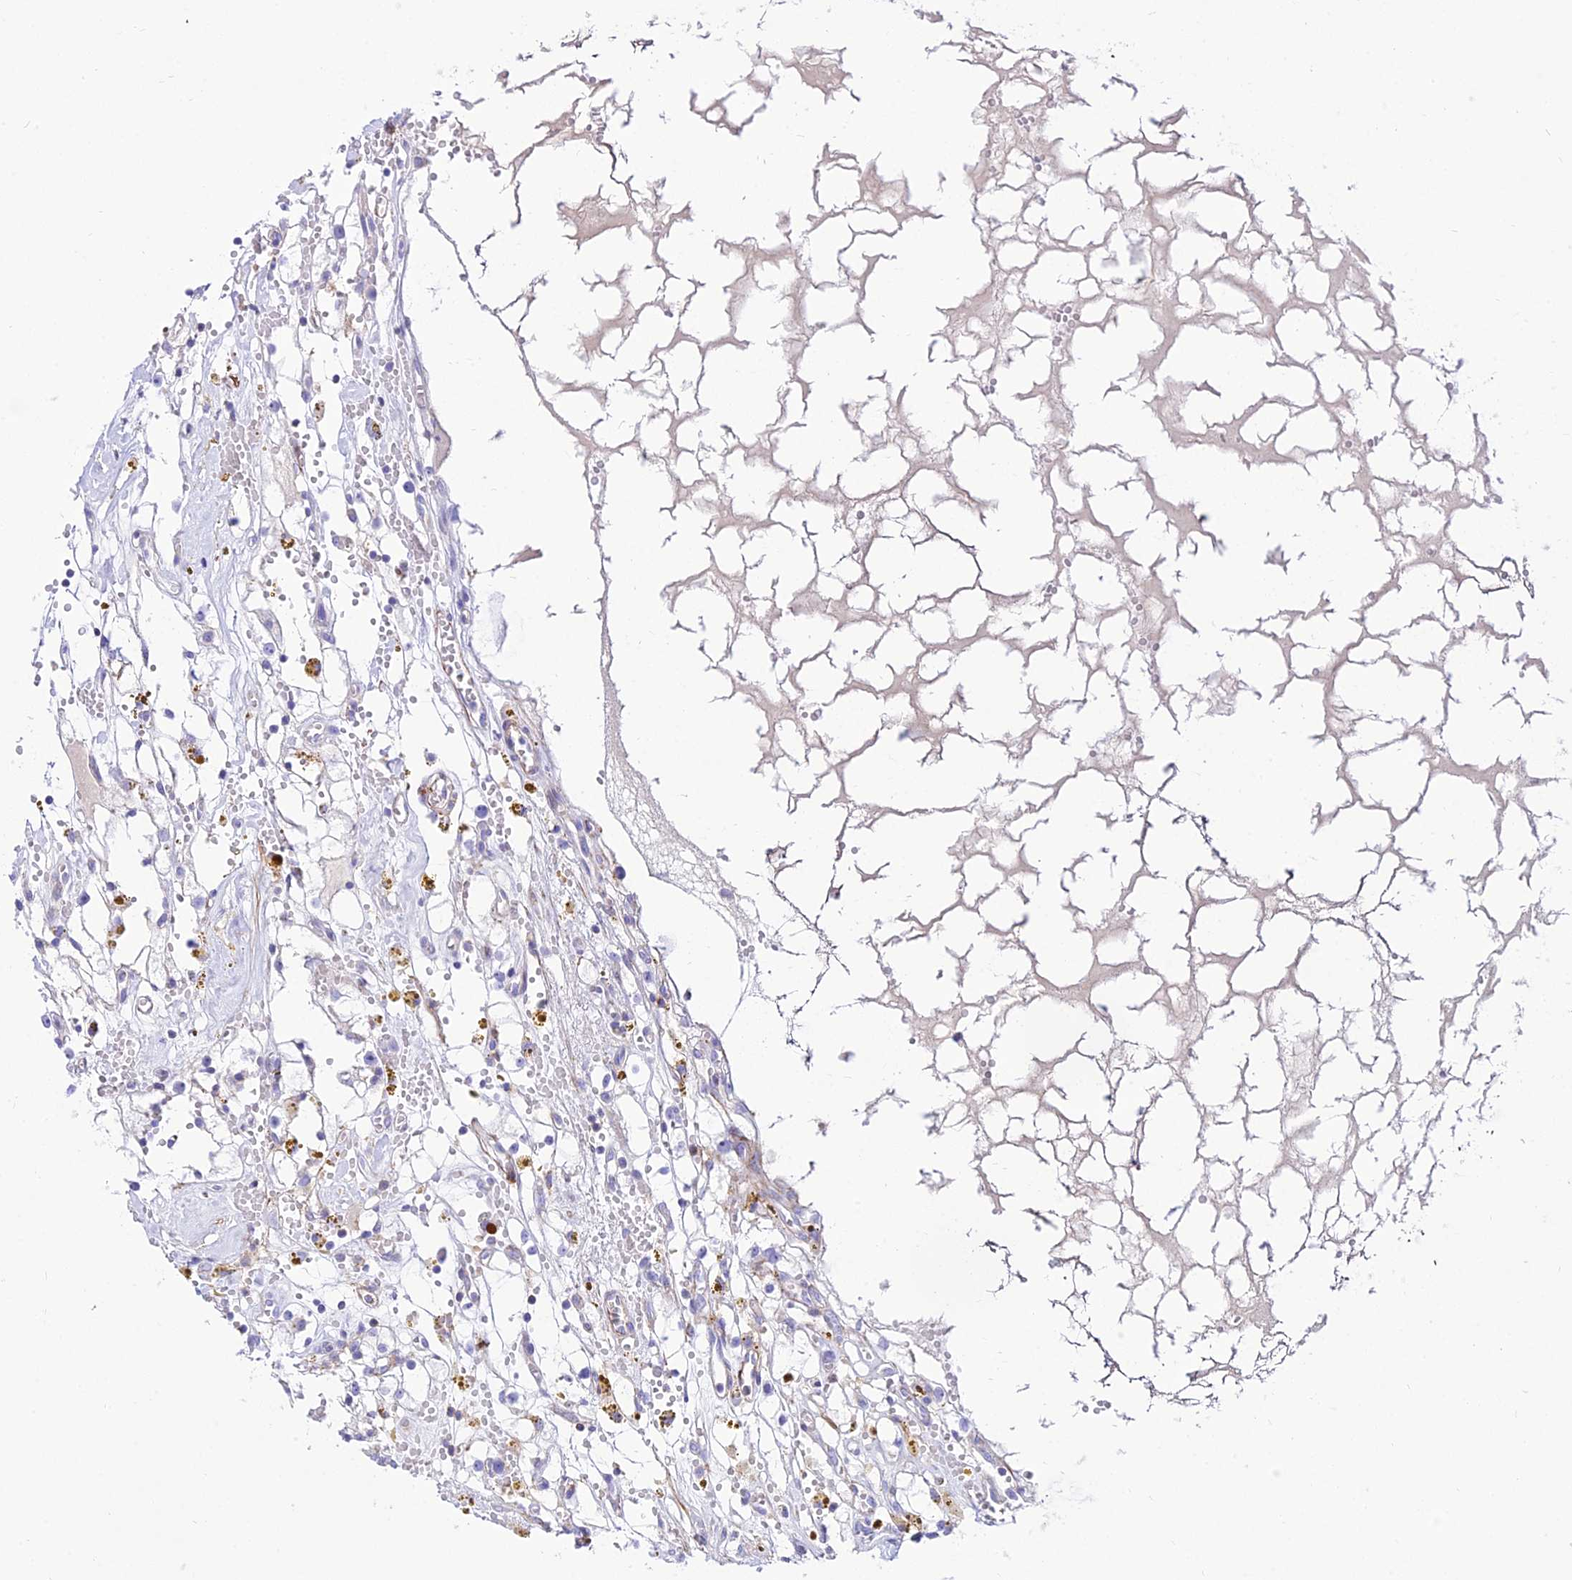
{"staining": {"intensity": "negative", "quantity": "none", "location": "none"}, "tissue": "renal cancer", "cell_type": "Tumor cells", "image_type": "cancer", "snomed": [{"axis": "morphology", "description": "Adenocarcinoma, NOS"}, {"axis": "topography", "description": "Kidney"}], "caption": "Immunohistochemistry (IHC) of renal adenocarcinoma displays no staining in tumor cells.", "gene": "DLX1", "patient": {"sex": "male", "age": 56}}